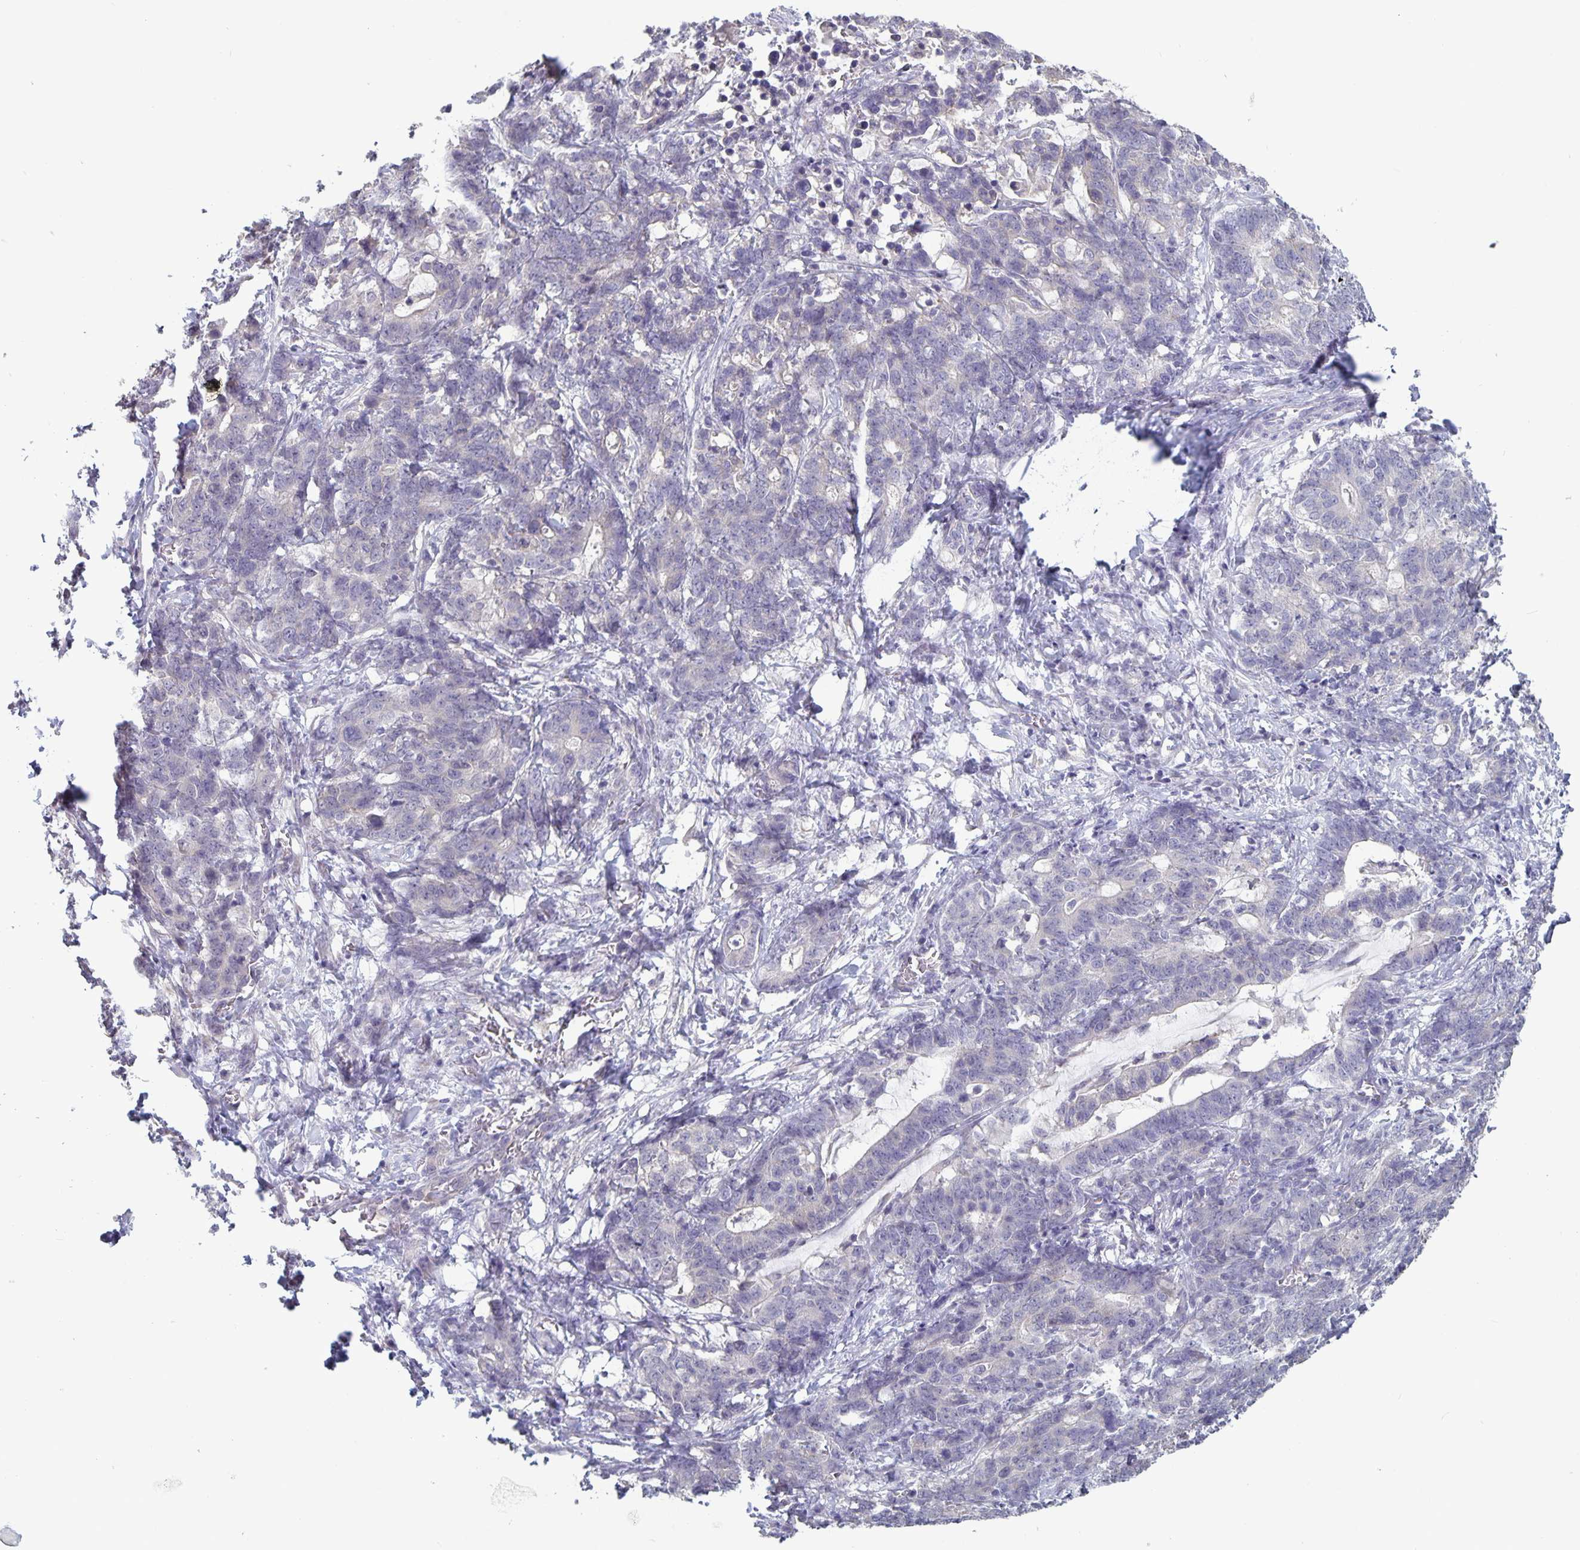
{"staining": {"intensity": "negative", "quantity": "none", "location": "none"}, "tissue": "stomach cancer", "cell_type": "Tumor cells", "image_type": "cancer", "snomed": [{"axis": "morphology", "description": "Normal tissue, NOS"}, {"axis": "morphology", "description": "Adenocarcinoma, NOS"}, {"axis": "topography", "description": "Stomach"}], "caption": "This is an immunohistochemistry micrograph of adenocarcinoma (stomach). There is no expression in tumor cells.", "gene": "PLCB3", "patient": {"sex": "female", "age": 64}}